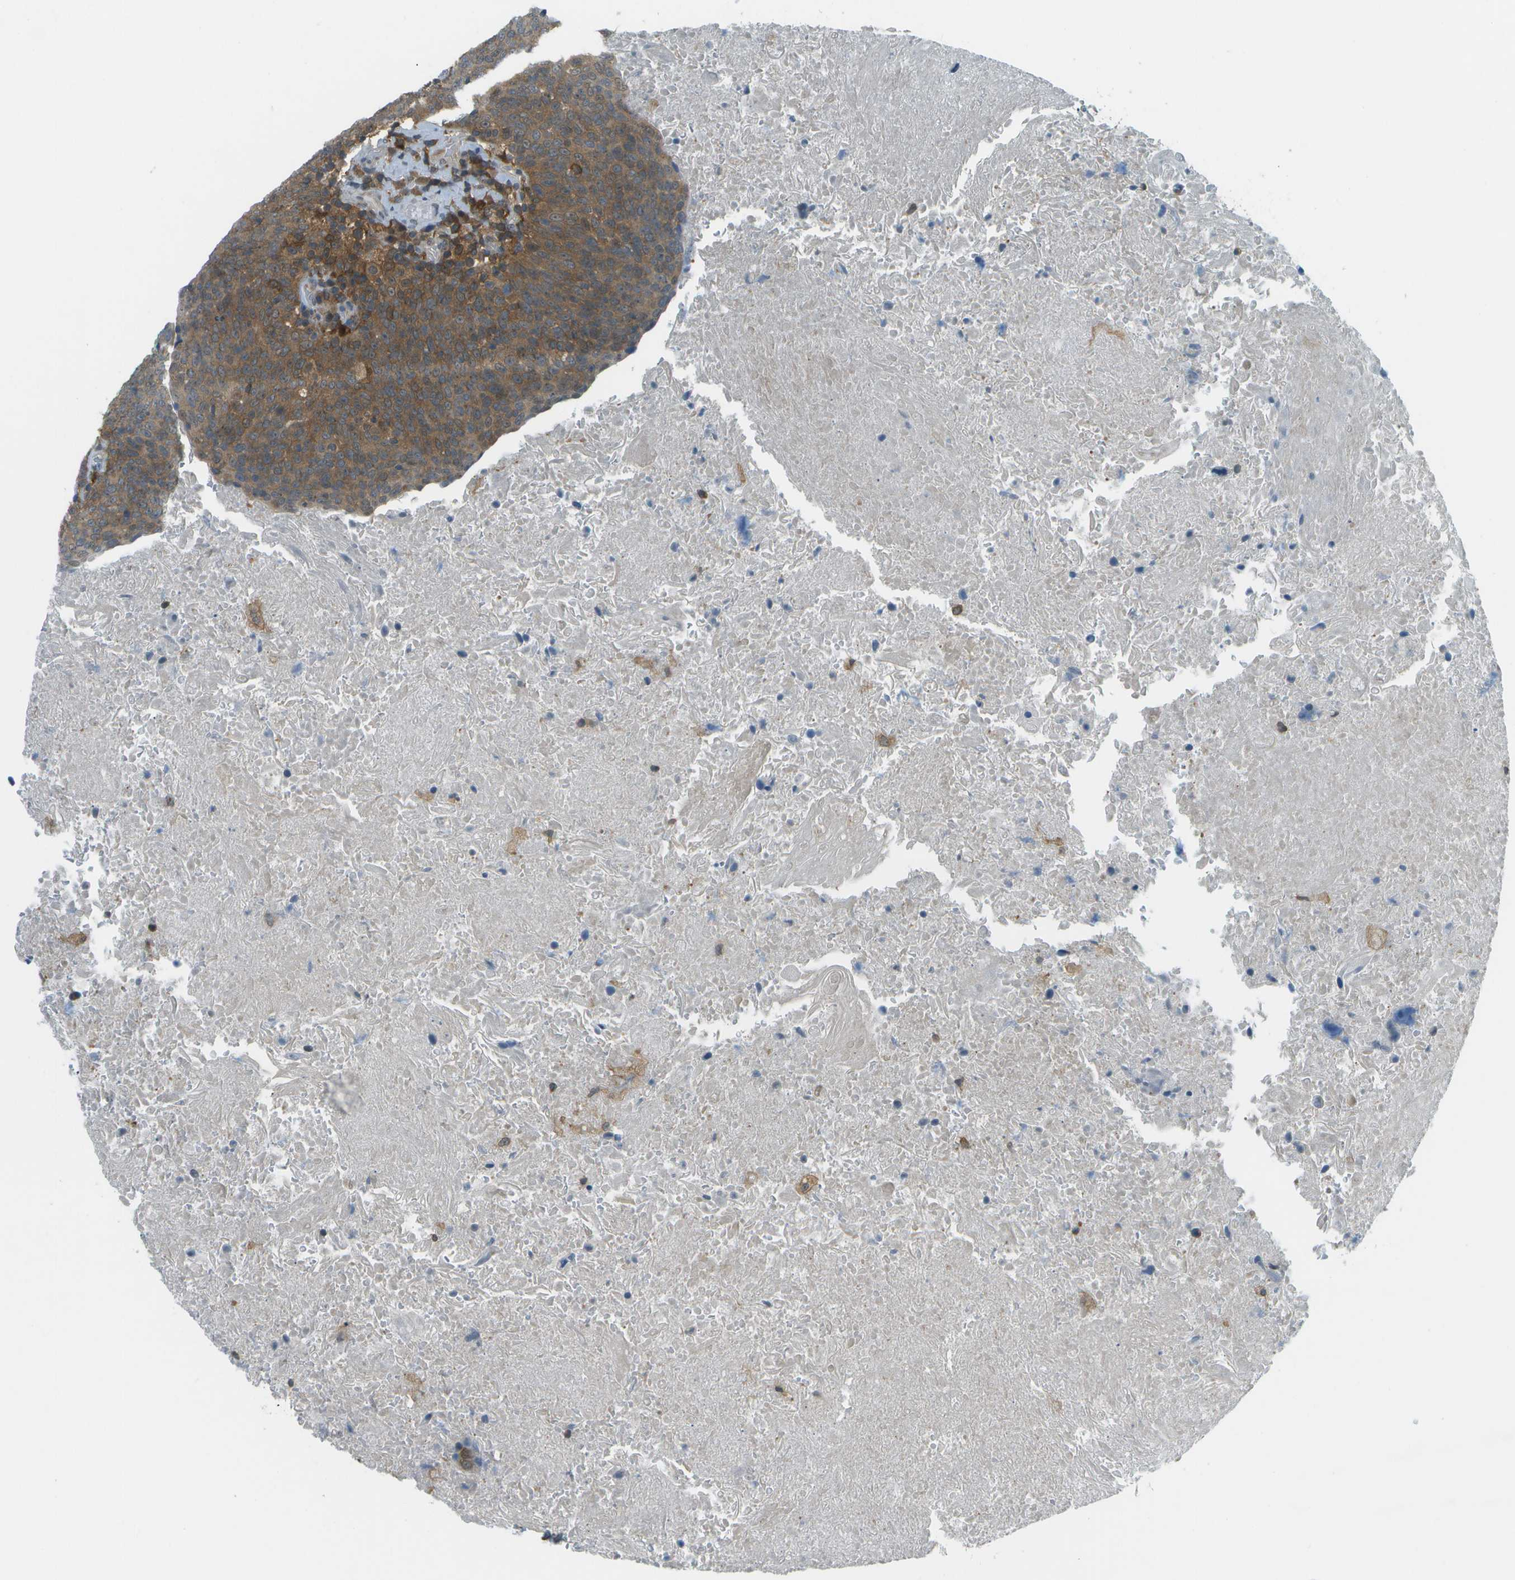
{"staining": {"intensity": "strong", "quantity": ">75%", "location": "cytoplasmic/membranous"}, "tissue": "head and neck cancer", "cell_type": "Tumor cells", "image_type": "cancer", "snomed": [{"axis": "morphology", "description": "Squamous cell carcinoma, NOS"}, {"axis": "morphology", "description": "Squamous cell carcinoma, metastatic, NOS"}, {"axis": "topography", "description": "Lymph node"}, {"axis": "topography", "description": "Head-Neck"}], "caption": "Head and neck cancer was stained to show a protein in brown. There is high levels of strong cytoplasmic/membranous expression in approximately >75% of tumor cells.", "gene": "CDH23", "patient": {"sex": "male", "age": 62}}